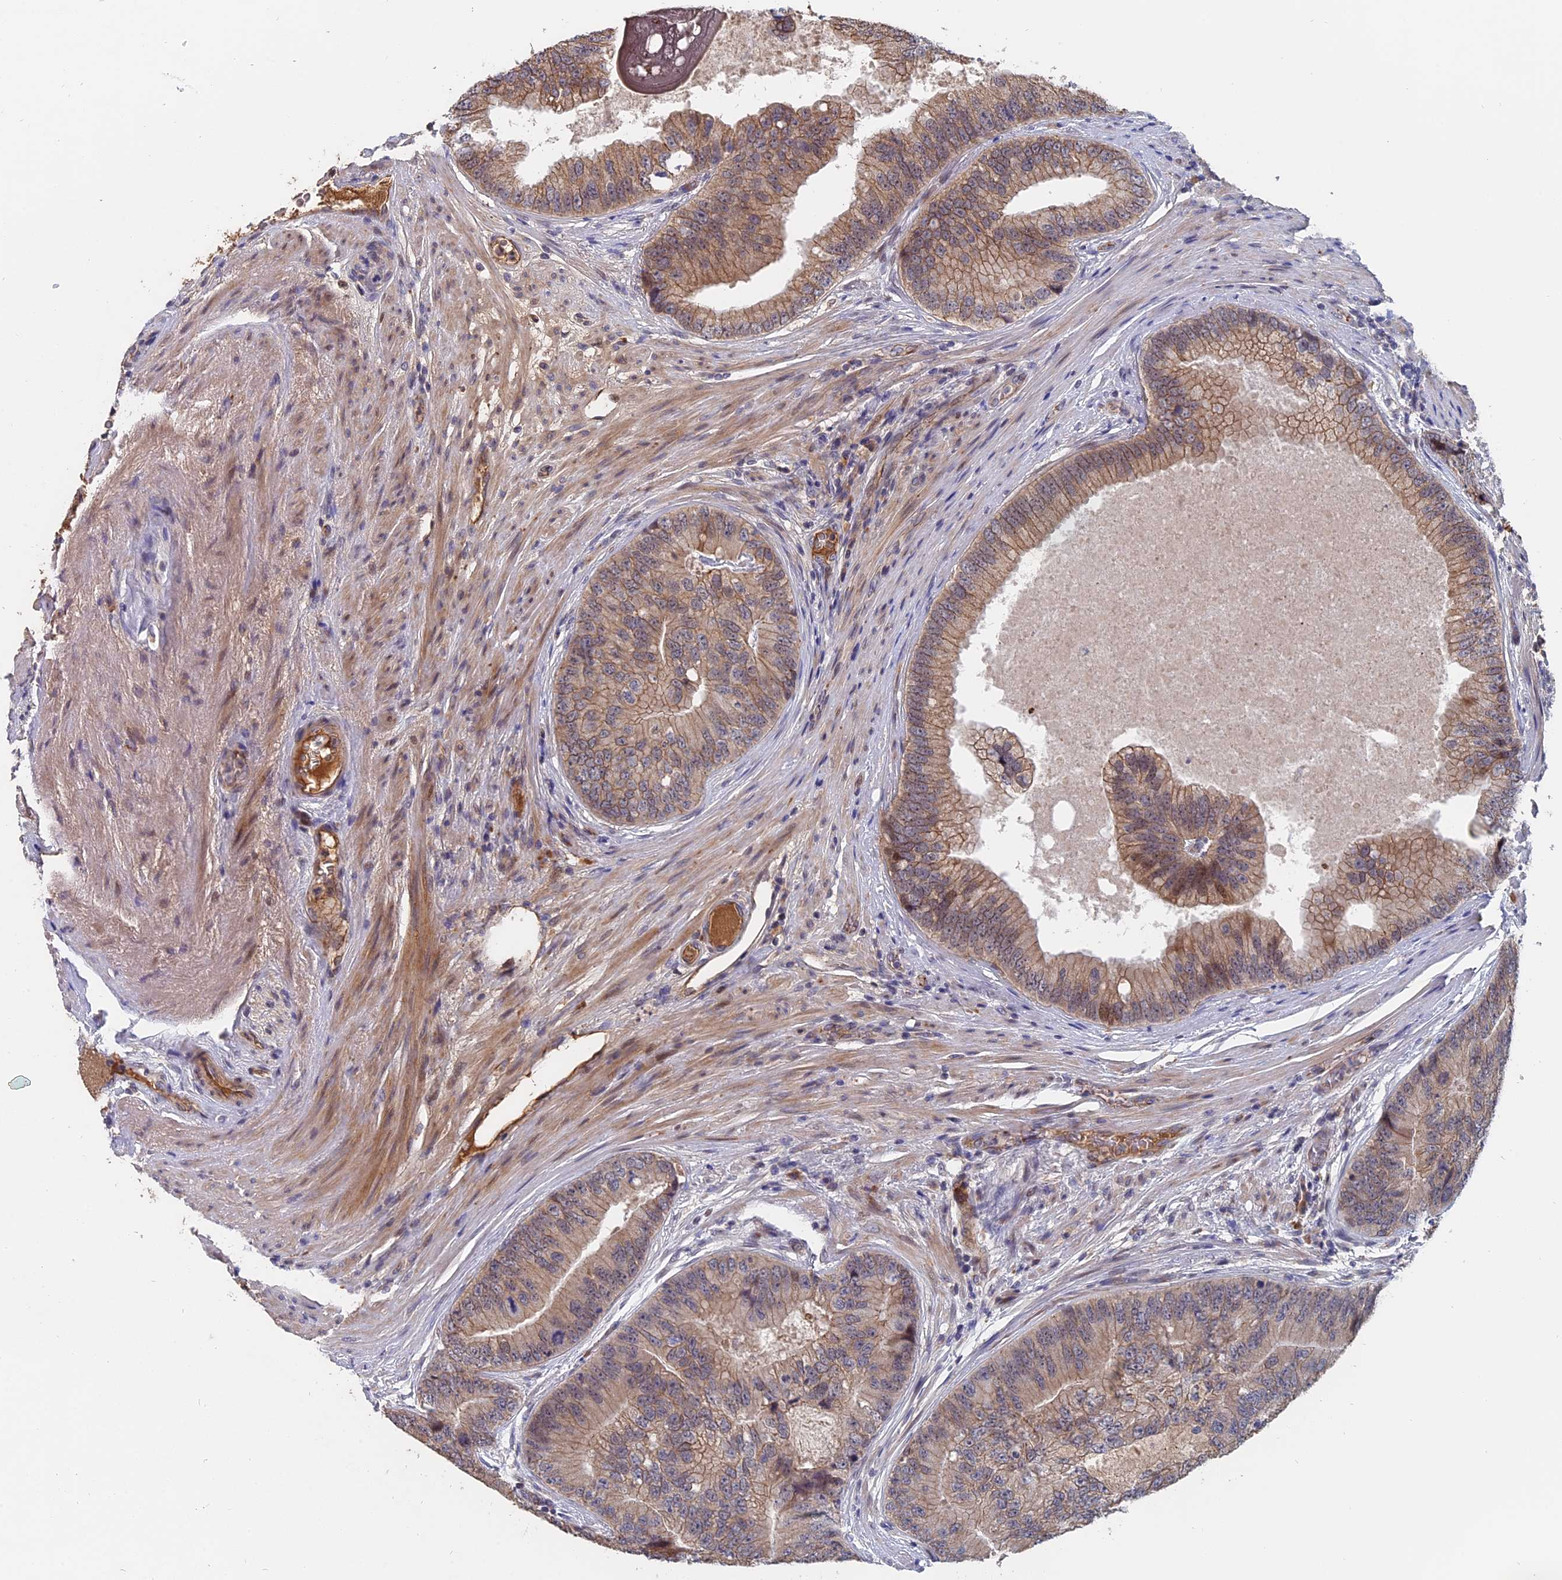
{"staining": {"intensity": "moderate", "quantity": "25%-75%", "location": "cytoplasmic/membranous"}, "tissue": "prostate cancer", "cell_type": "Tumor cells", "image_type": "cancer", "snomed": [{"axis": "morphology", "description": "Adenocarcinoma, High grade"}, {"axis": "topography", "description": "Prostate"}], "caption": "Human prostate cancer stained with a brown dye displays moderate cytoplasmic/membranous positive staining in about 25%-75% of tumor cells.", "gene": "SLC33A1", "patient": {"sex": "male", "age": 70}}